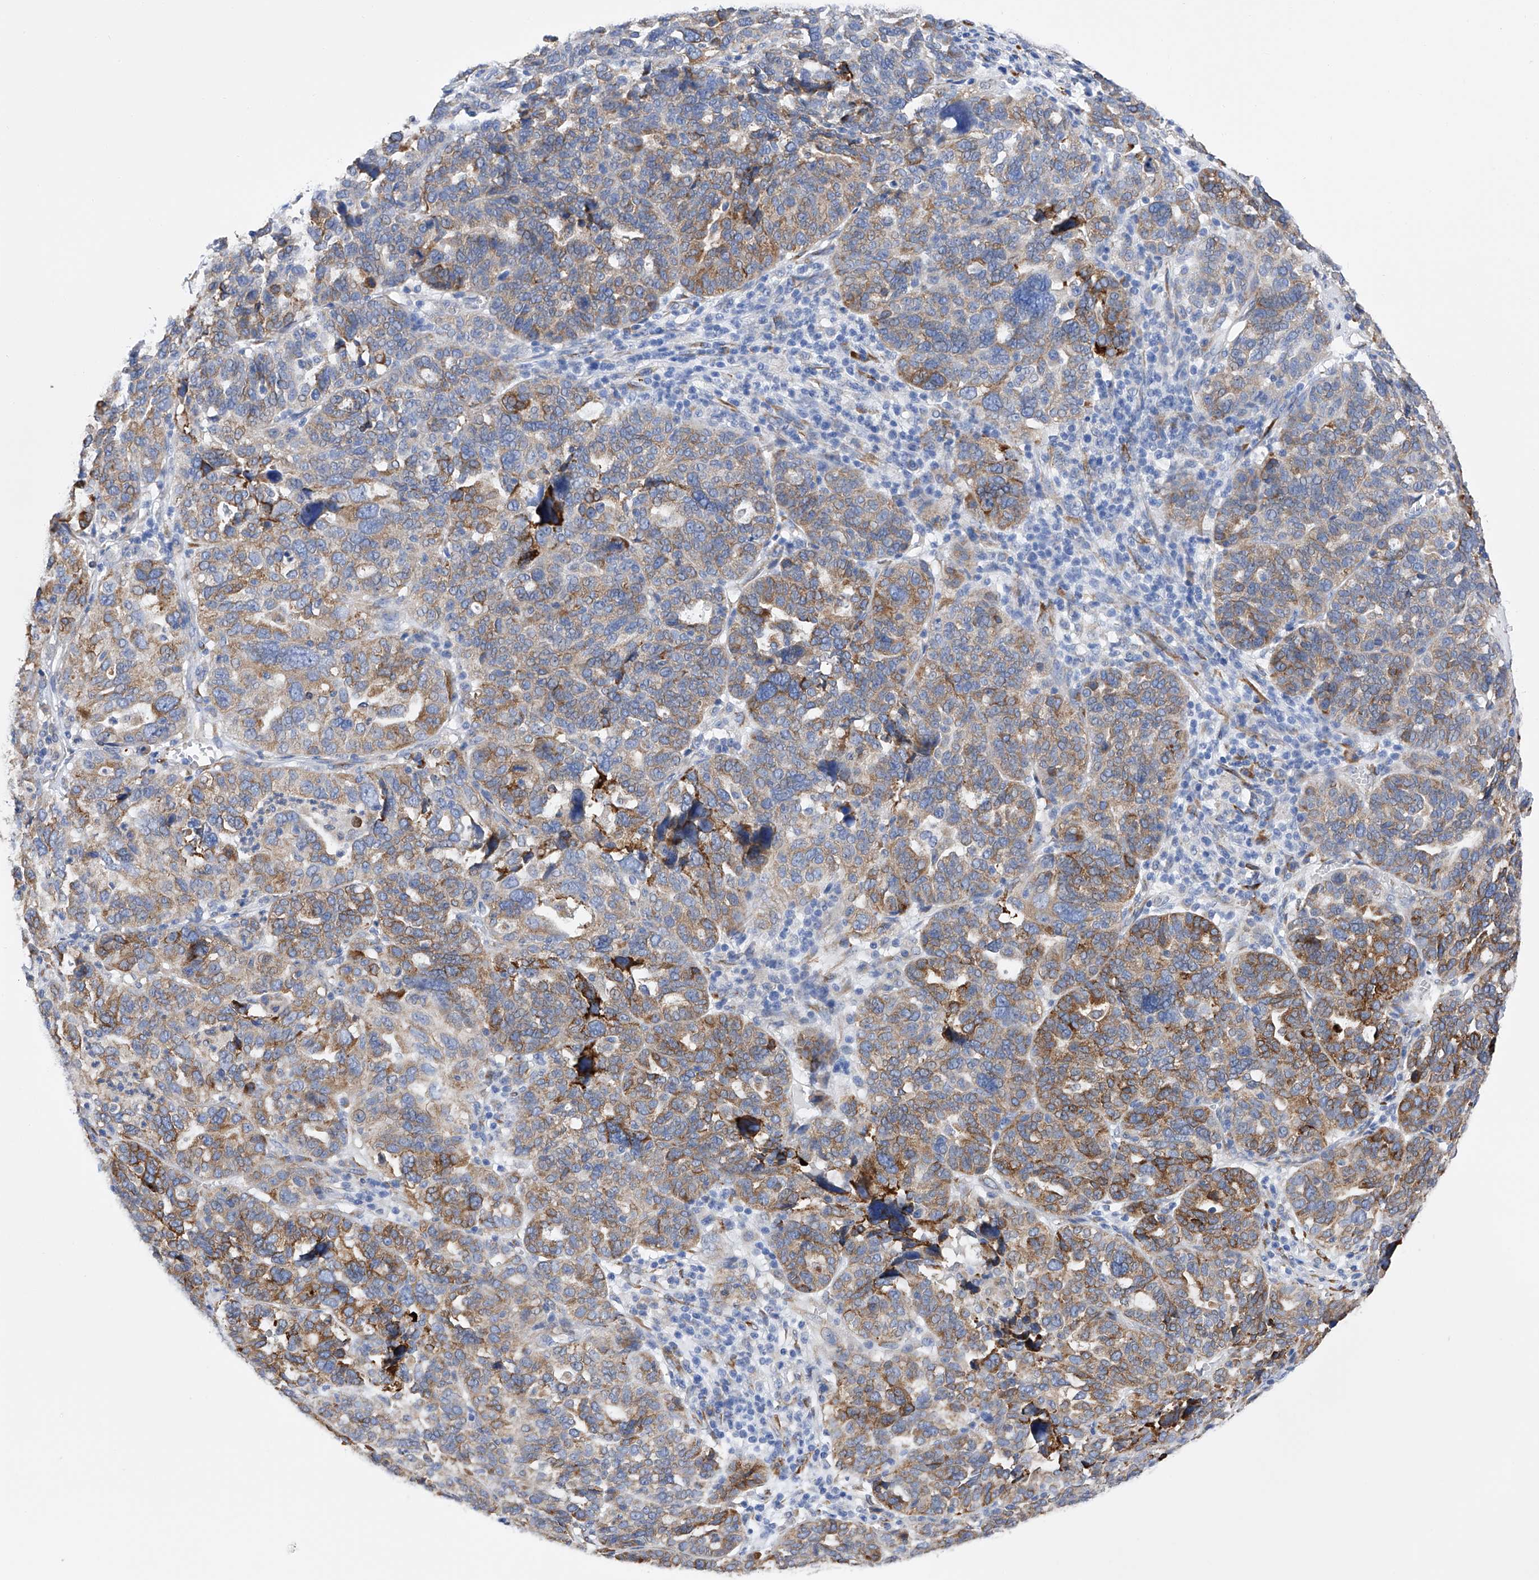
{"staining": {"intensity": "moderate", "quantity": ">75%", "location": "cytoplasmic/membranous"}, "tissue": "ovarian cancer", "cell_type": "Tumor cells", "image_type": "cancer", "snomed": [{"axis": "morphology", "description": "Cystadenocarcinoma, serous, NOS"}, {"axis": "topography", "description": "Ovary"}], "caption": "An image of human ovarian cancer (serous cystadenocarcinoma) stained for a protein shows moderate cytoplasmic/membranous brown staining in tumor cells. (Brightfield microscopy of DAB IHC at high magnification).", "gene": "PDIA5", "patient": {"sex": "female", "age": 59}}